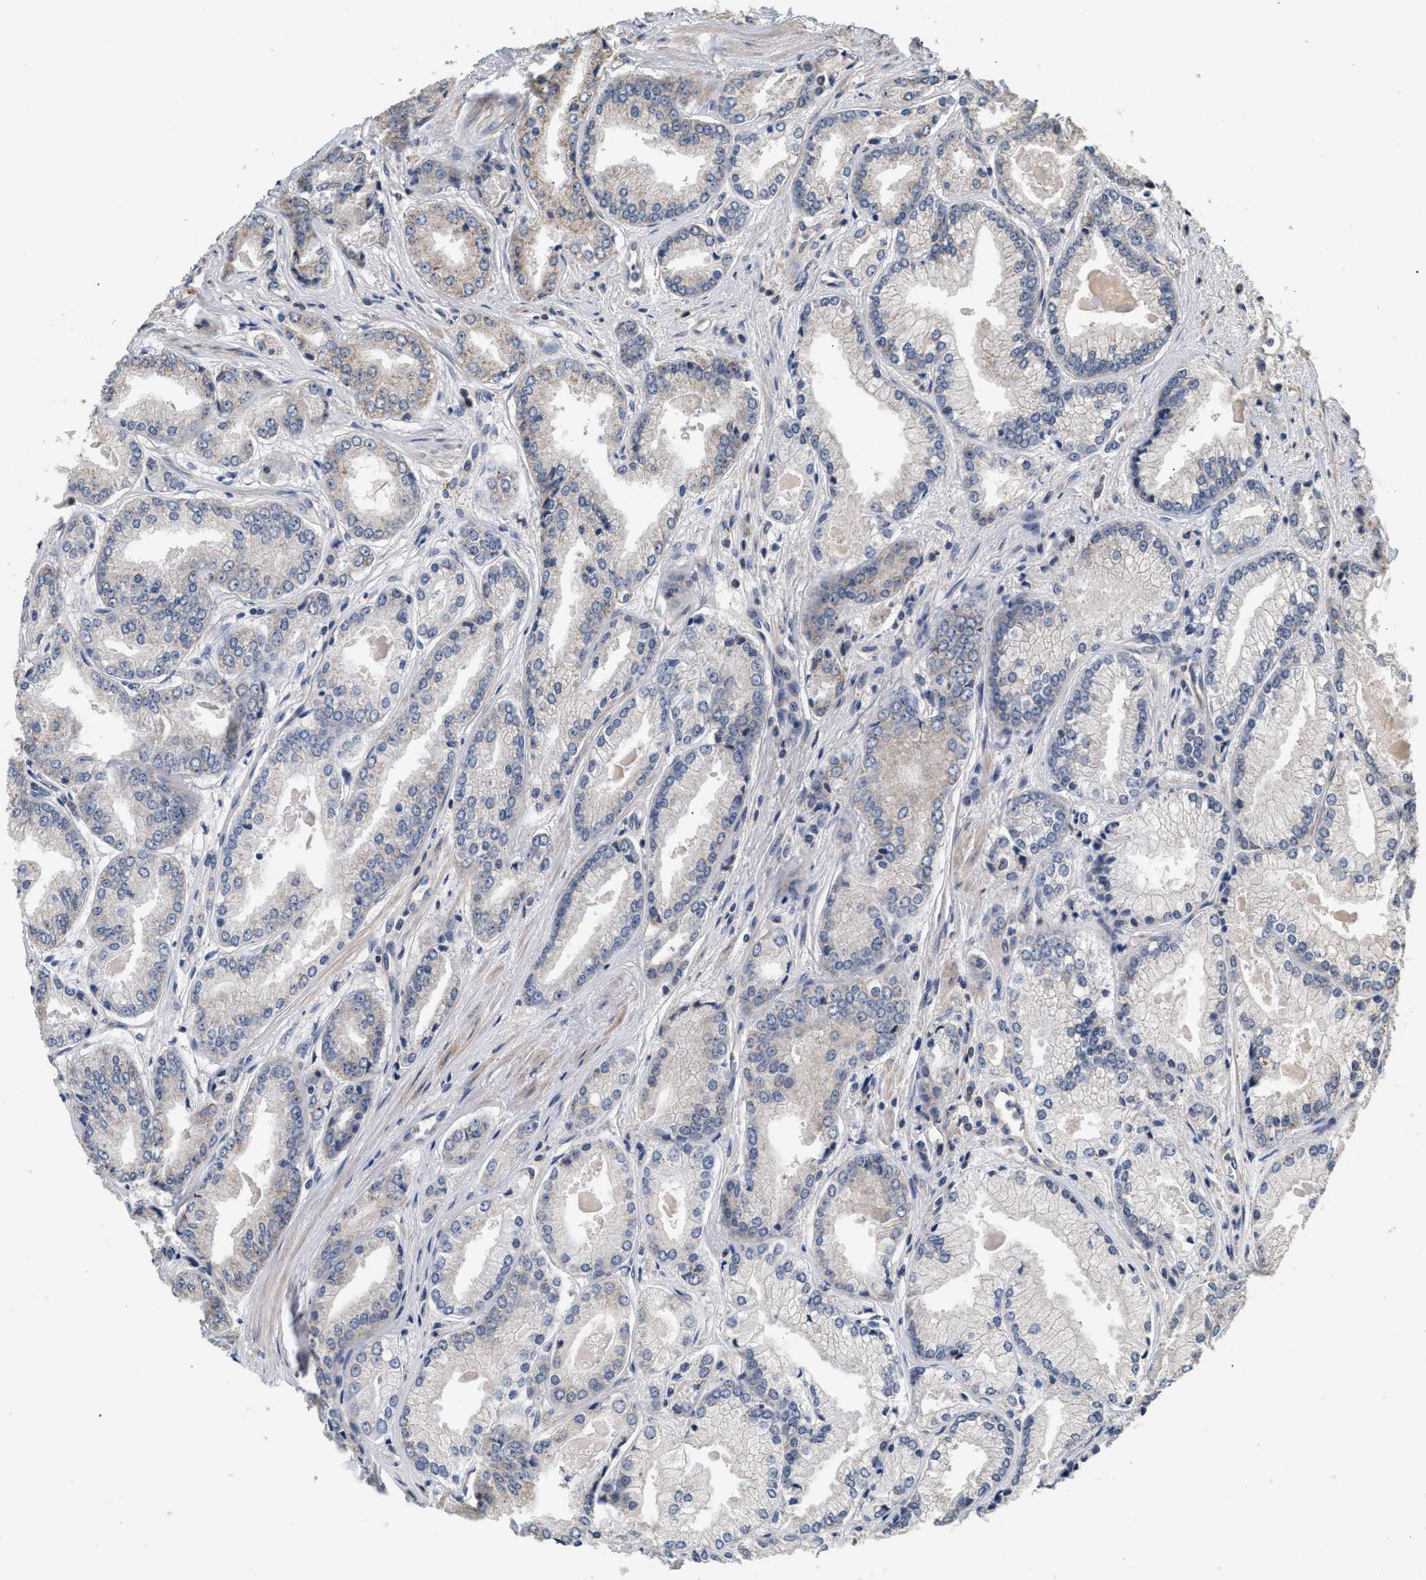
{"staining": {"intensity": "negative", "quantity": "none", "location": "none"}, "tissue": "prostate cancer", "cell_type": "Tumor cells", "image_type": "cancer", "snomed": [{"axis": "morphology", "description": "Adenocarcinoma, Low grade"}, {"axis": "topography", "description": "Prostate"}], "caption": "The immunohistochemistry micrograph has no significant expression in tumor cells of low-grade adenocarcinoma (prostate) tissue. Nuclei are stained in blue.", "gene": "PTGR3", "patient": {"sex": "male", "age": 52}}